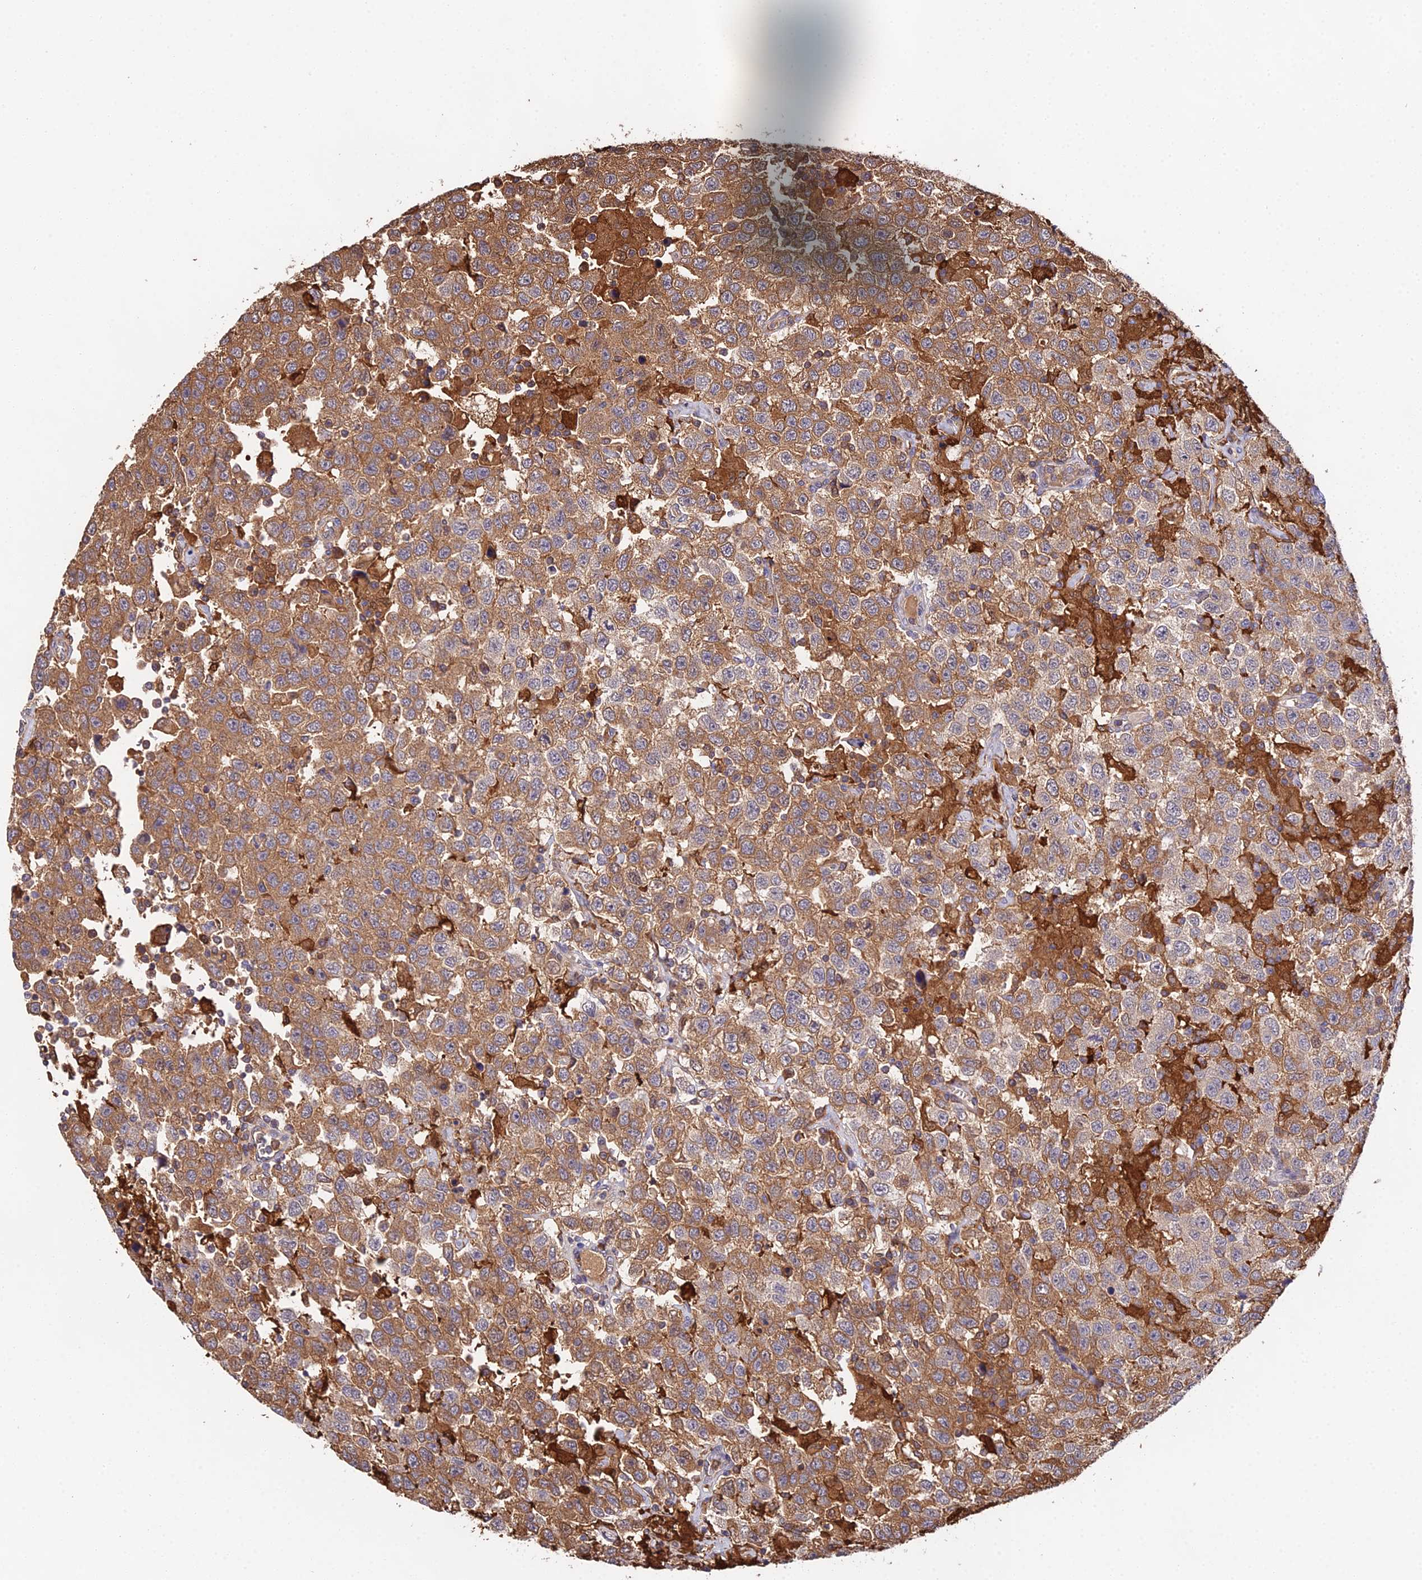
{"staining": {"intensity": "moderate", "quantity": ">75%", "location": "cytoplasmic/membranous"}, "tissue": "testis cancer", "cell_type": "Tumor cells", "image_type": "cancer", "snomed": [{"axis": "morphology", "description": "Seminoma, NOS"}, {"axis": "topography", "description": "Testis"}], "caption": "Brown immunohistochemical staining in human seminoma (testis) shows moderate cytoplasmic/membranous positivity in about >75% of tumor cells.", "gene": "FBP1", "patient": {"sex": "male", "age": 41}}